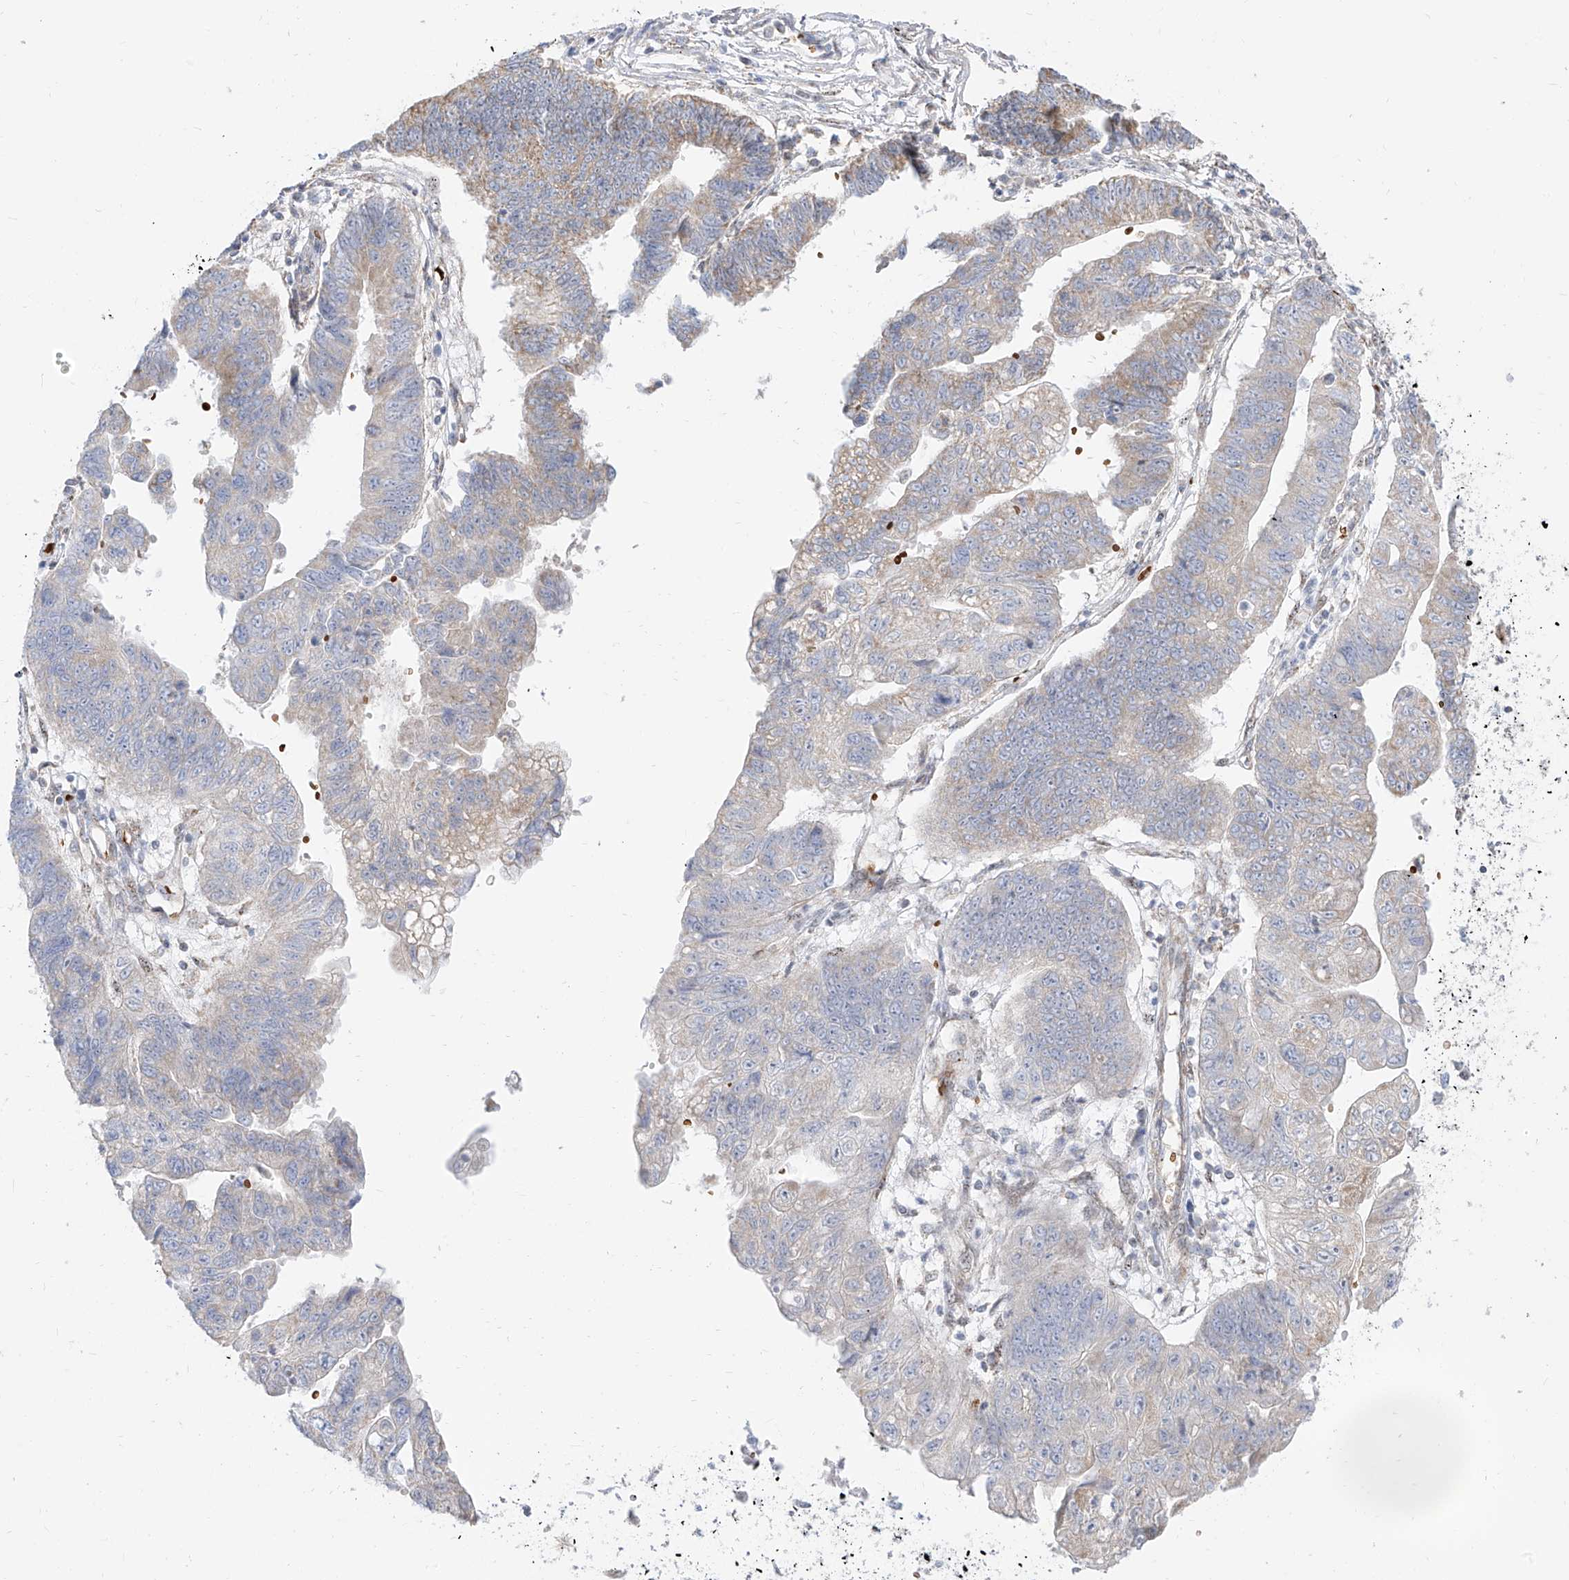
{"staining": {"intensity": "weak", "quantity": "<25%", "location": "cytoplasmic/membranous"}, "tissue": "stomach cancer", "cell_type": "Tumor cells", "image_type": "cancer", "snomed": [{"axis": "morphology", "description": "Adenocarcinoma, NOS"}, {"axis": "topography", "description": "Stomach"}], "caption": "Adenocarcinoma (stomach) stained for a protein using immunohistochemistry (IHC) exhibits no positivity tumor cells.", "gene": "ARHGEF40", "patient": {"sex": "male", "age": 59}}